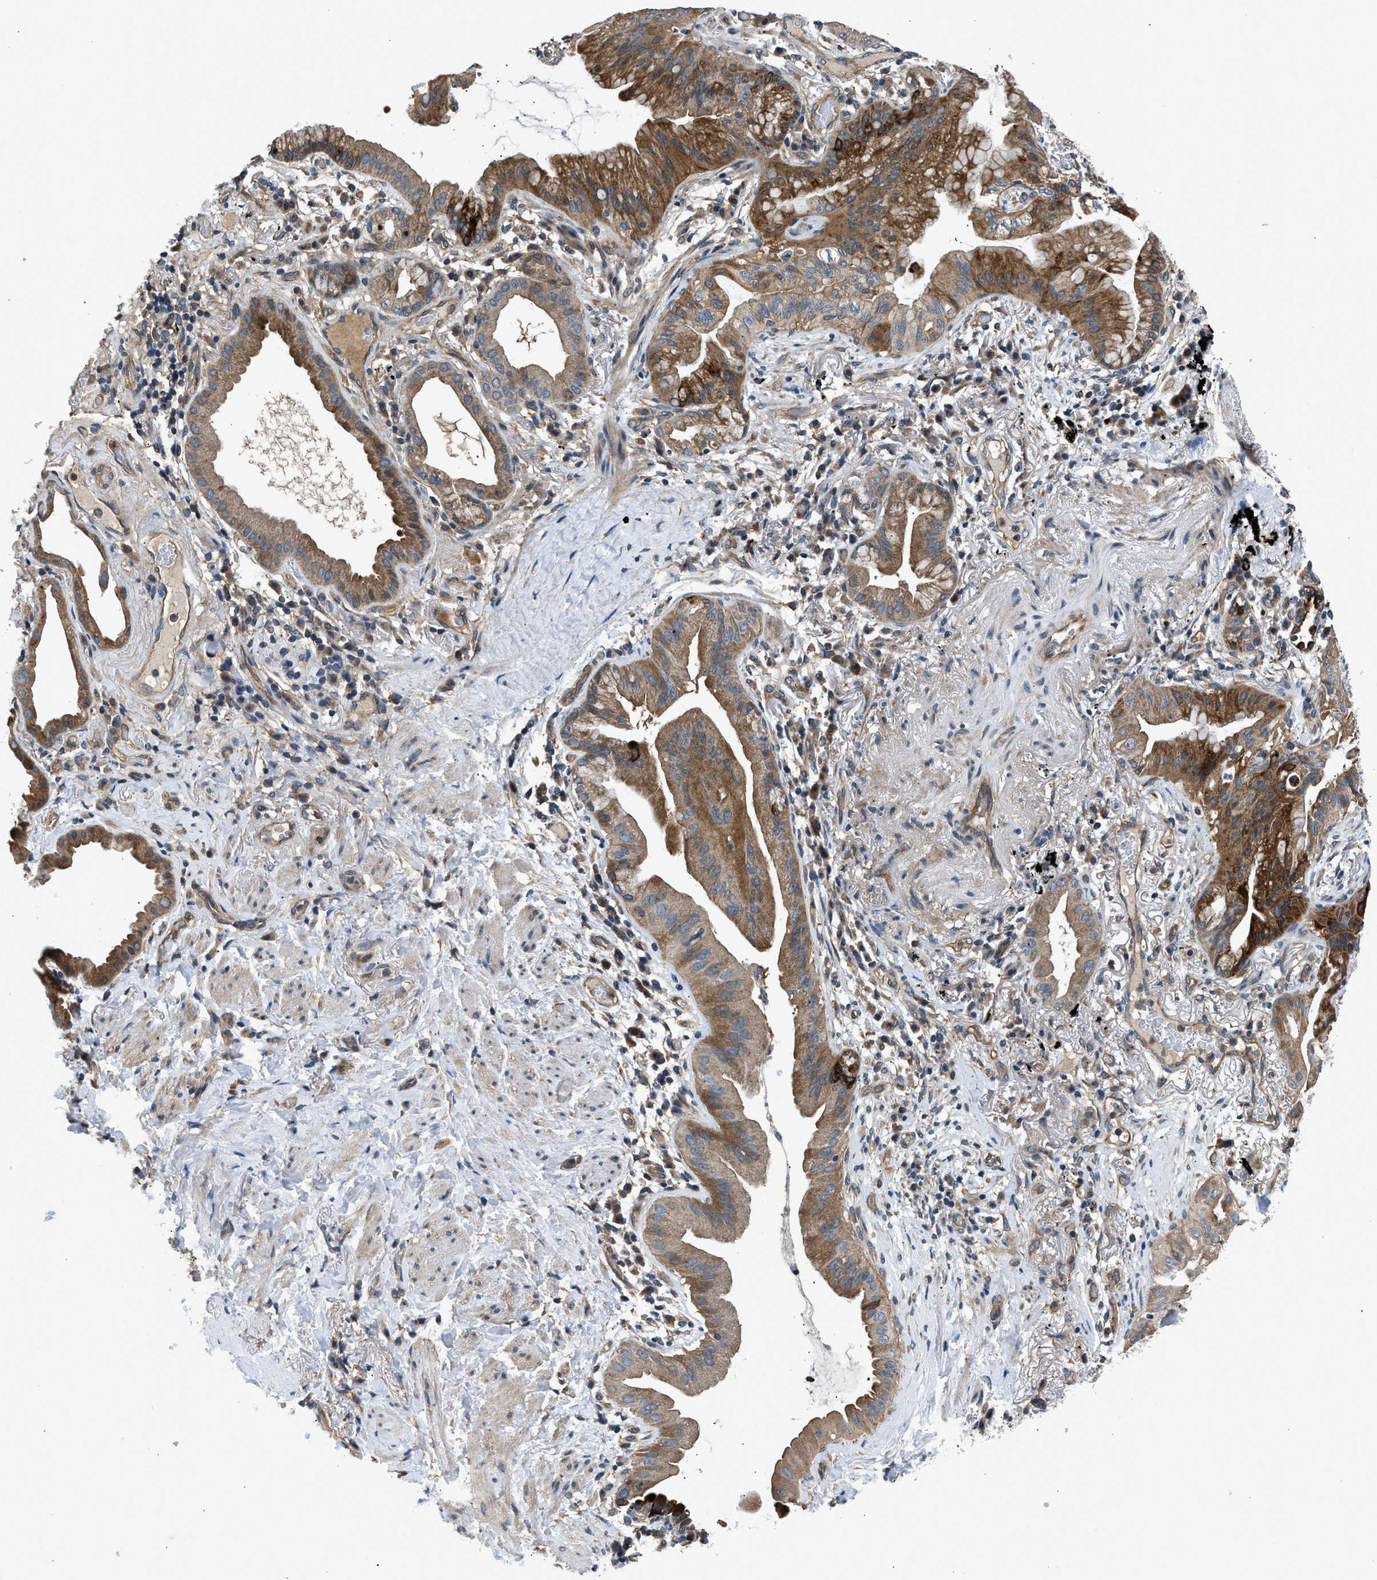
{"staining": {"intensity": "moderate", "quantity": ">75%", "location": "cytoplasmic/membranous"}, "tissue": "lung cancer", "cell_type": "Tumor cells", "image_type": "cancer", "snomed": [{"axis": "morphology", "description": "Normal tissue, NOS"}, {"axis": "morphology", "description": "Adenocarcinoma, NOS"}, {"axis": "topography", "description": "Bronchus"}, {"axis": "topography", "description": "Lung"}], "caption": "Adenocarcinoma (lung) stained with immunohistochemistry (IHC) shows moderate cytoplasmic/membranous positivity in about >75% of tumor cells. (Stains: DAB in brown, nuclei in blue, Microscopy: brightfield microscopy at high magnification).", "gene": "IL3RA", "patient": {"sex": "female", "age": 70}}